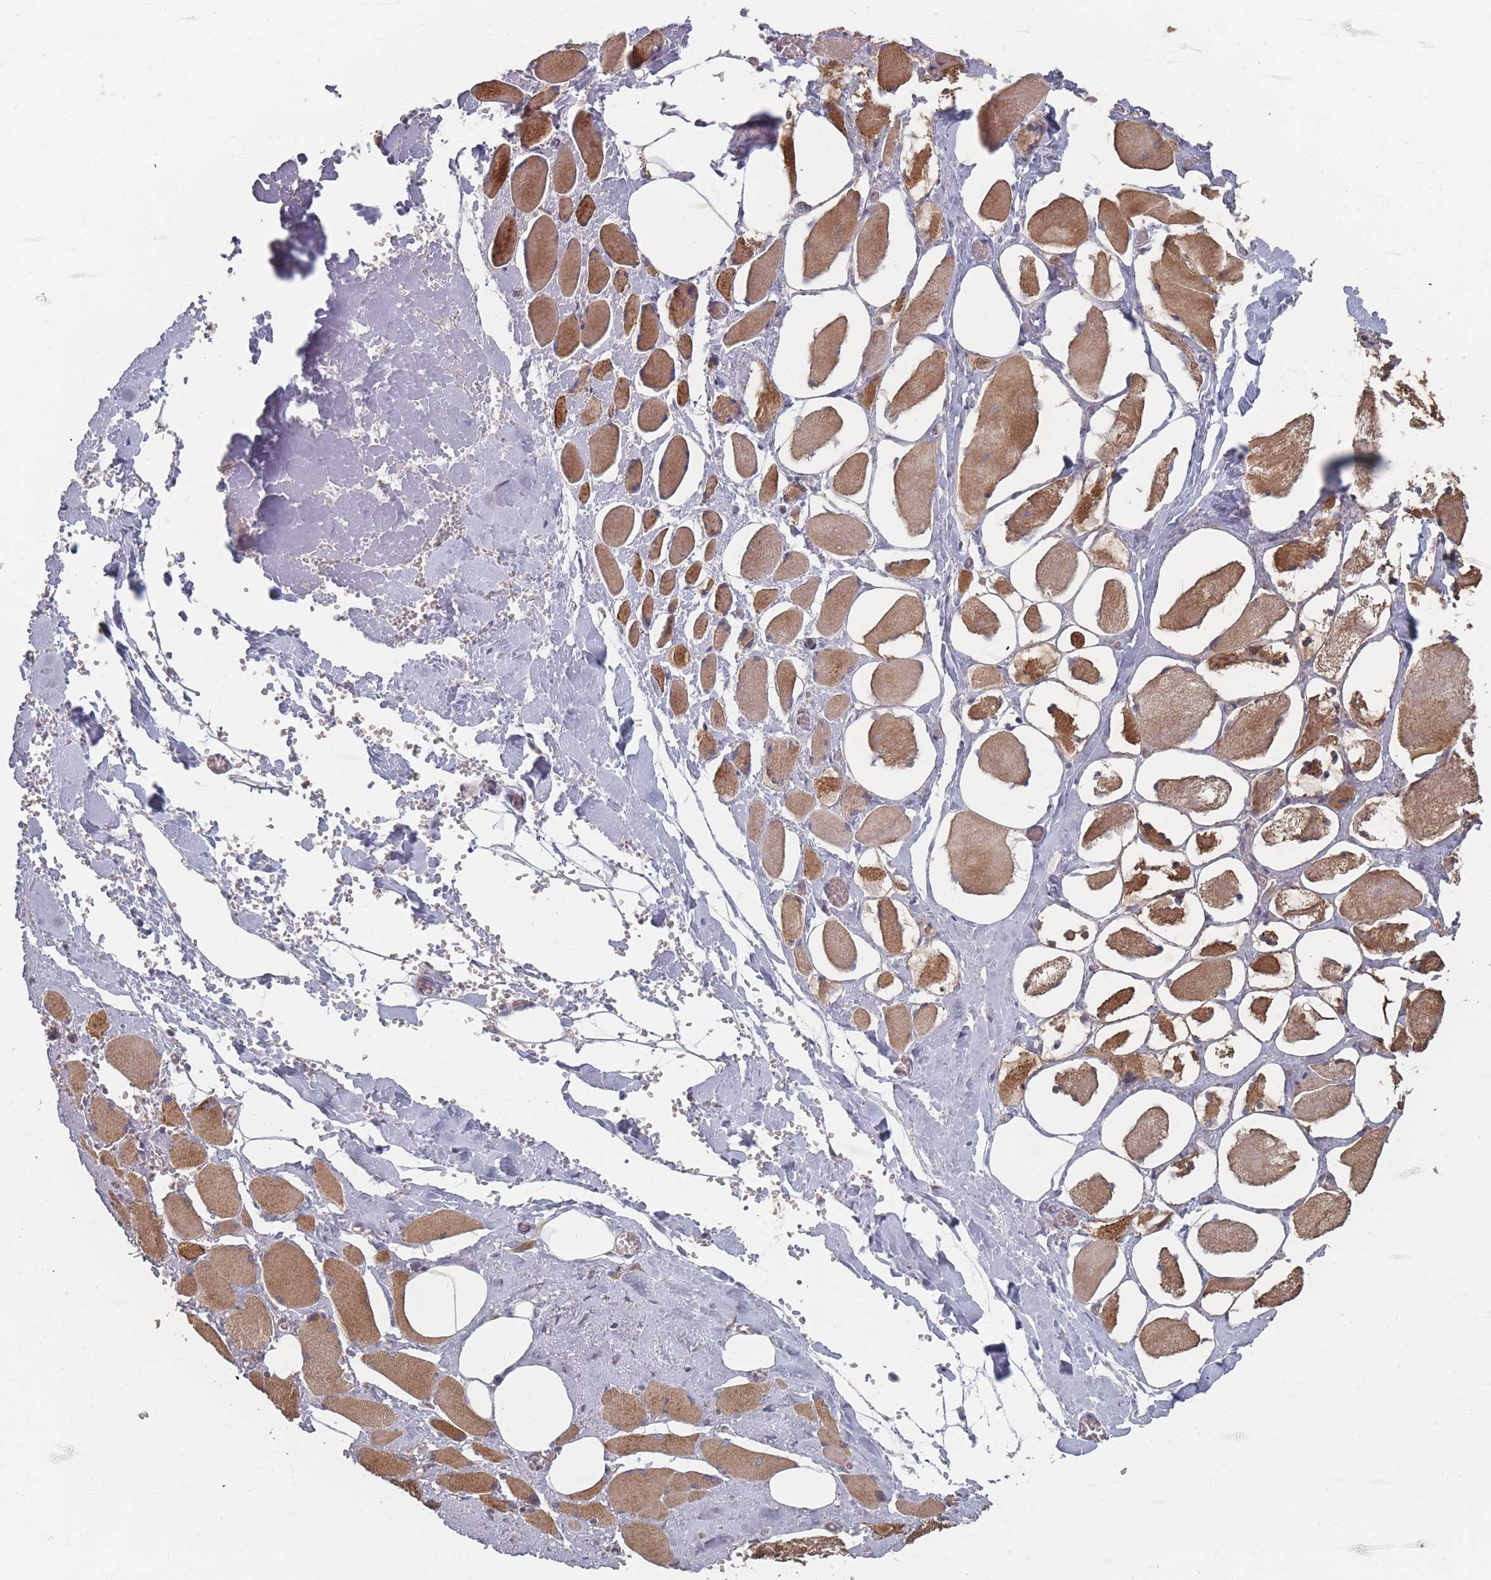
{"staining": {"intensity": "moderate", "quantity": ">75%", "location": "cytoplasmic/membranous"}, "tissue": "skeletal muscle", "cell_type": "Myocytes", "image_type": "normal", "snomed": [{"axis": "morphology", "description": "Normal tissue, NOS"}, {"axis": "morphology", "description": "Basal cell carcinoma"}, {"axis": "topography", "description": "Skeletal muscle"}], "caption": "This micrograph demonstrates normal skeletal muscle stained with immunohistochemistry (IHC) to label a protein in brown. The cytoplasmic/membranous of myocytes show moderate positivity for the protein. Nuclei are counter-stained blue.", "gene": "PSMB3", "patient": {"sex": "female", "age": 64}}